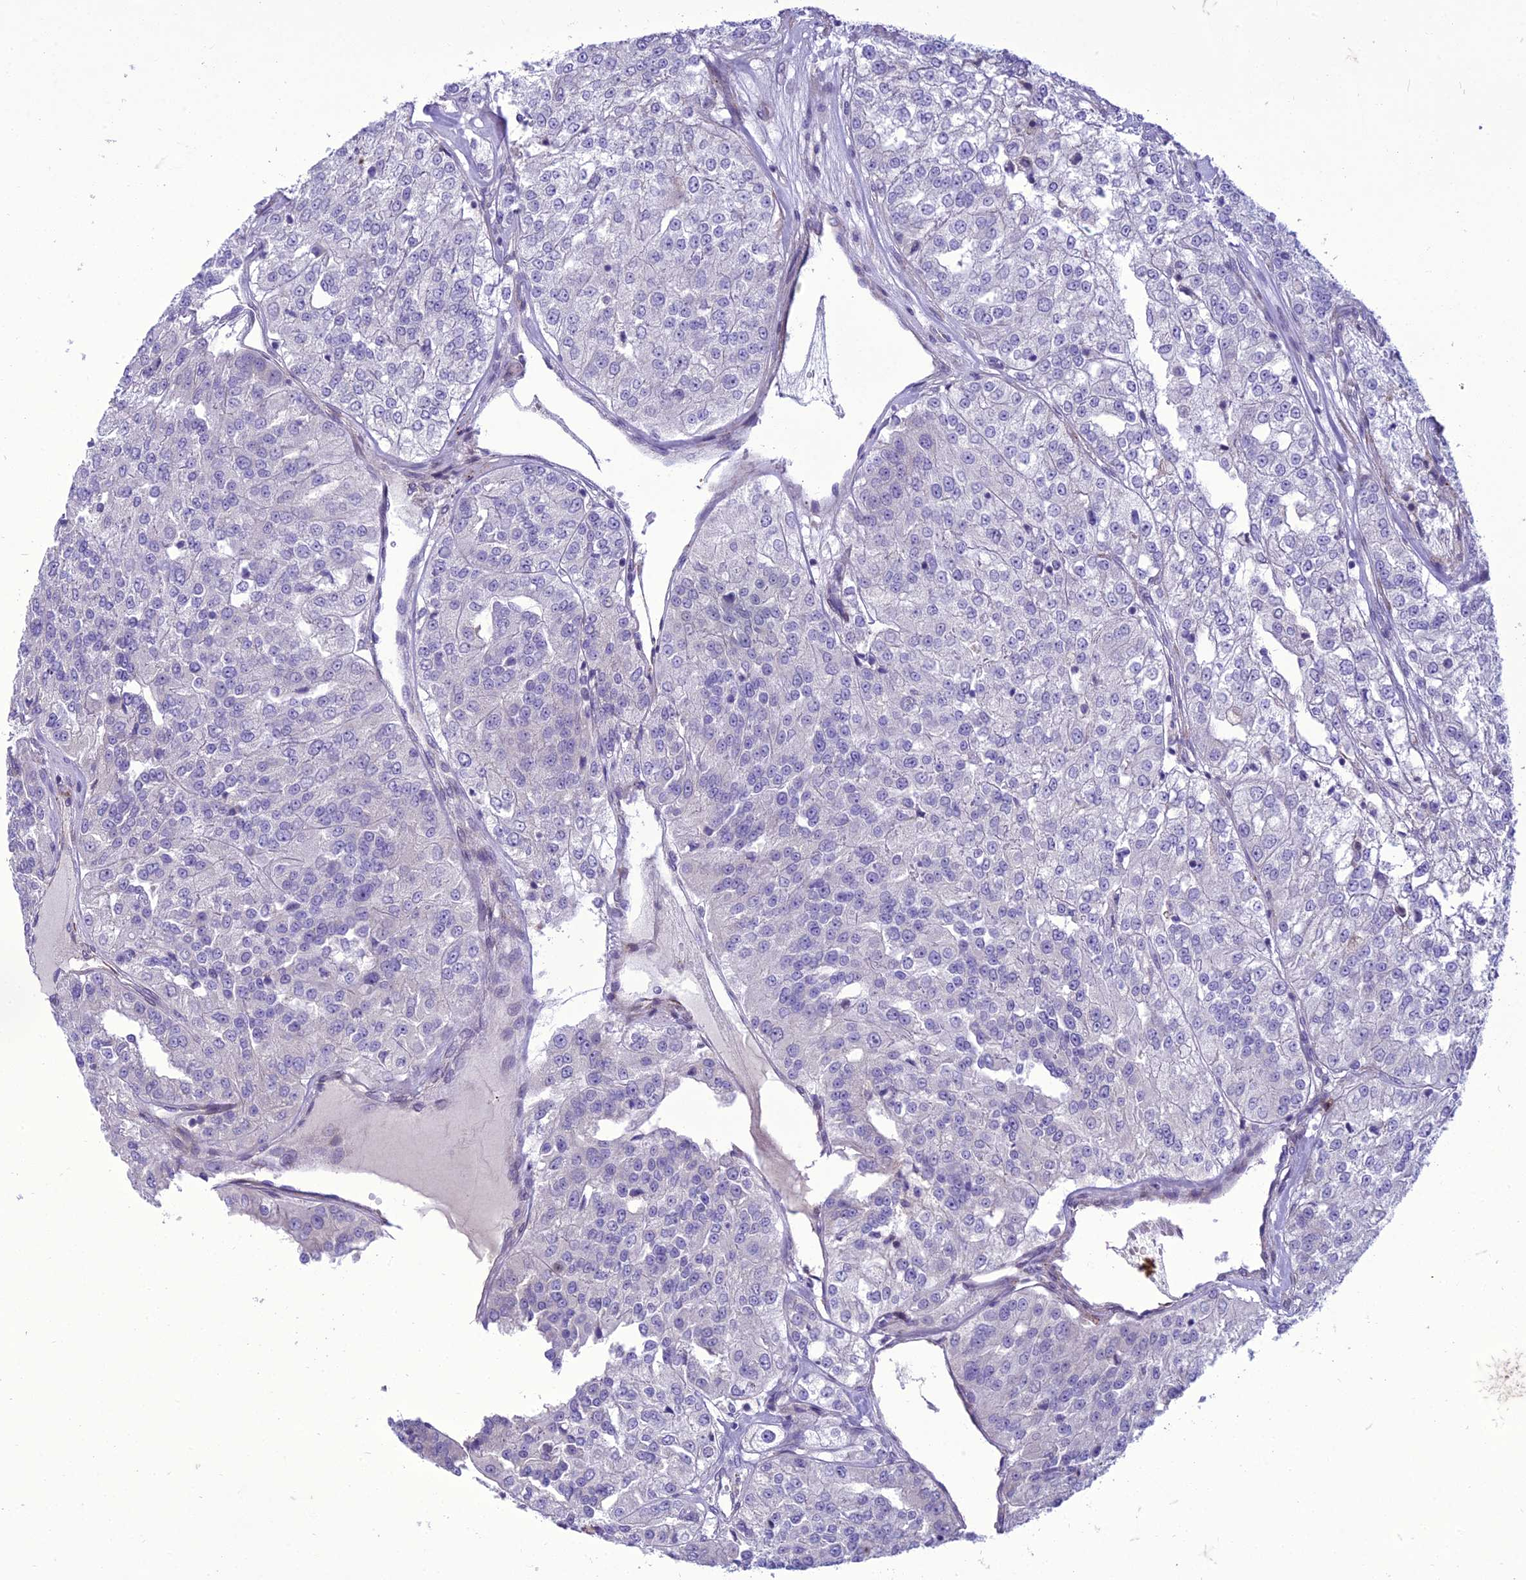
{"staining": {"intensity": "negative", "quantity": "none", "location": "none"}, "tissue": "renal cancer", "cell_type": "Tumor cells", "image_type": "cancer", "snomed": [{"axis": "morphology", "description": "Adenocarcinoma, NOS"}, {"axis": "topography", "description": "Kidney"}], "caption": "High magnification brightfield microscopy of renal cancer (adenocarcinoma) stained with DAB (brown) and counterstained with hematoxylin (blue): tumor cells show no significant positivity. The staining was performed using DAB to visualize the protein expression in brown, while the nuclei were stained in blue with hematoxylin (Magnification: 20x).", "gene": "NEURL2", "patient": {"sex": "female", "age": 63}}